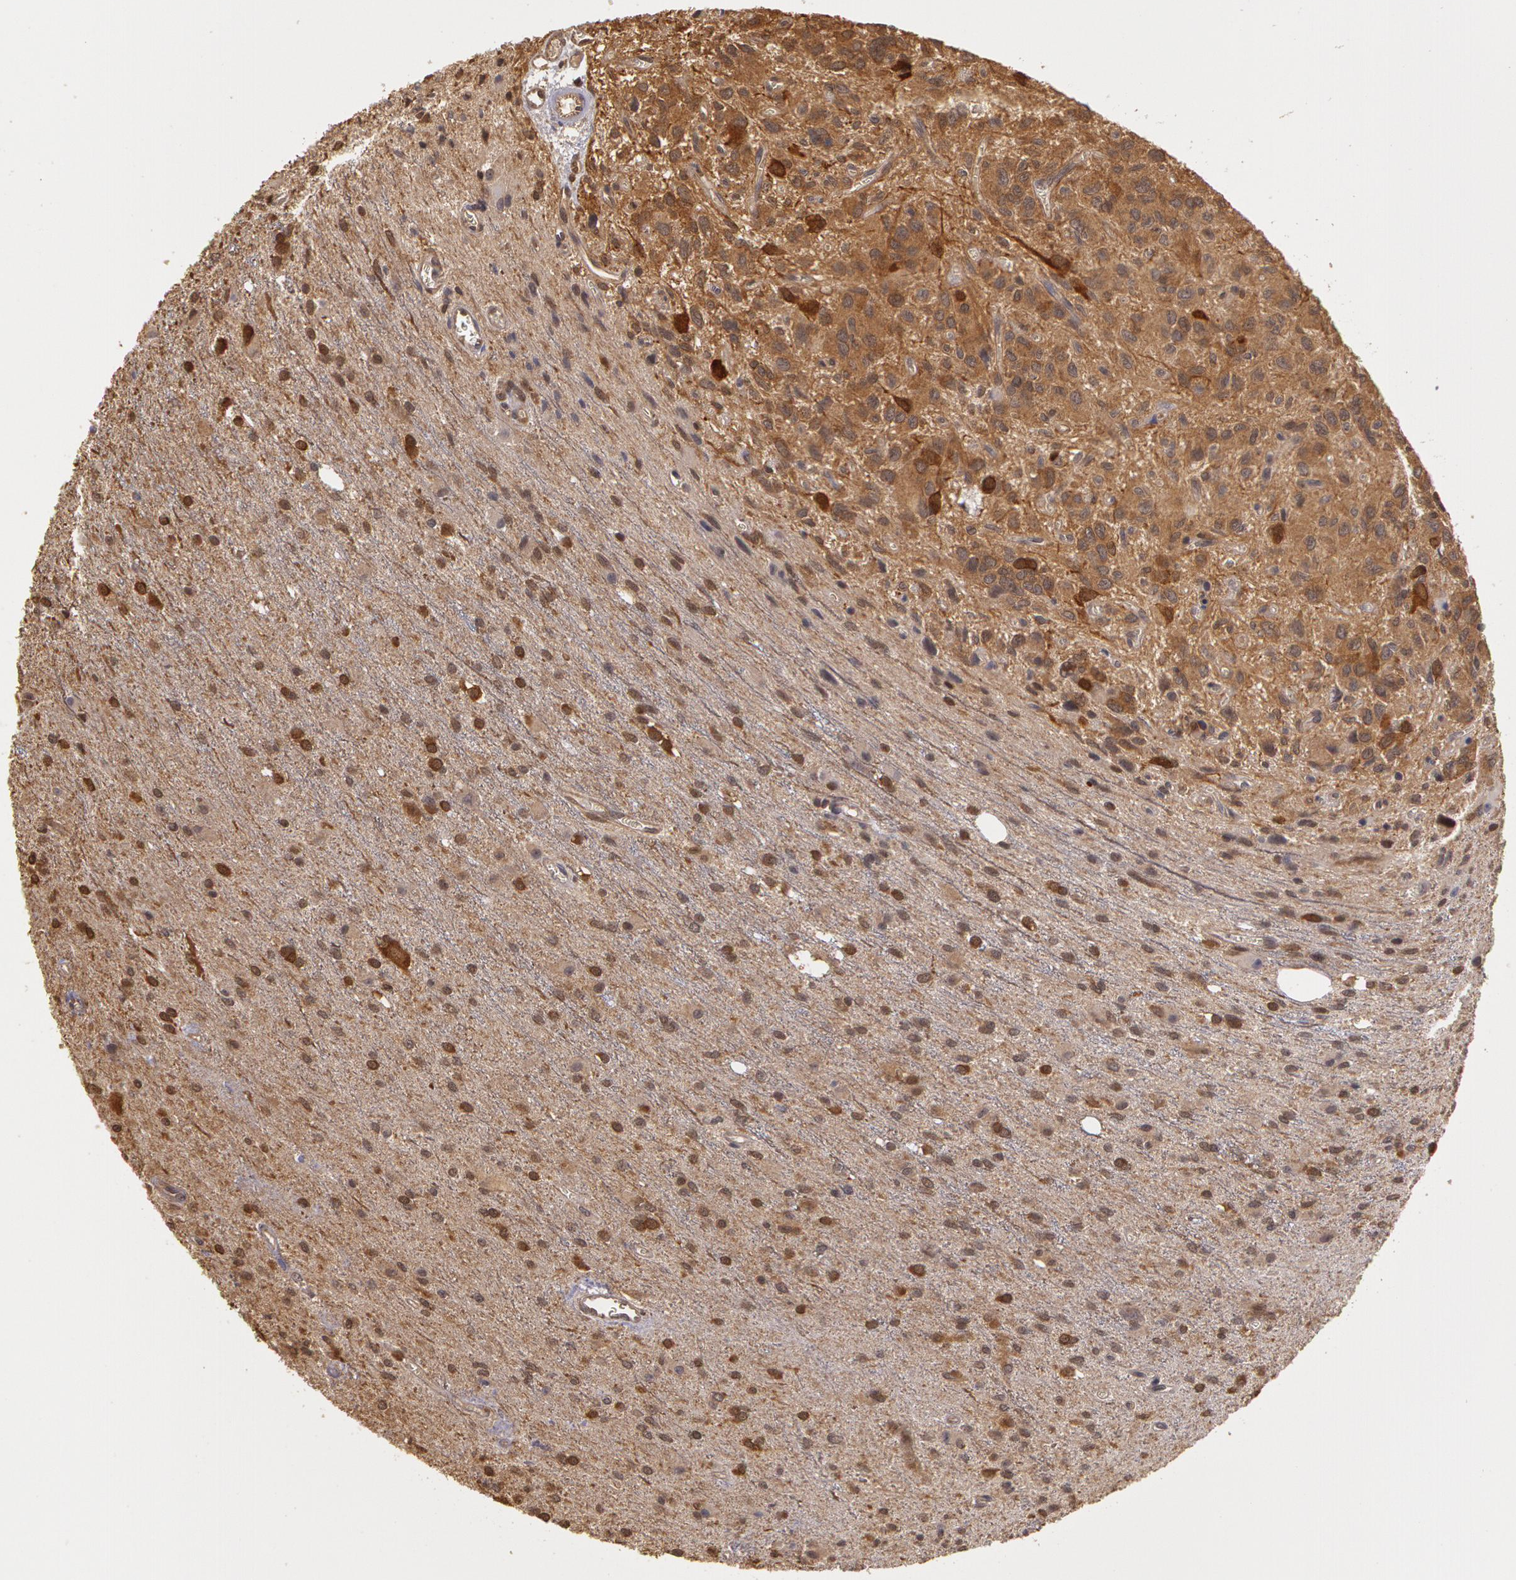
{"staining": {"intensity": "weak", "quantity": "25%-75%", "location": "cytoplasmic/membranous"}, "tissue": "glioma", "cell_type": "Tumor cells", "image_type": "cancer", "snomed": [{"axis": "morphology", "description": "Glioma, malignant, Low grade"}, {"axis": "topography", "description": "Brain"}], "caption": "Protein positivity by immunohistochemistry (IHC) demonstrates weak cytoplasmic/membranous staining in approximately 25%-75% of tumor cells in malignant low-grade glioma. The staining was performed using DAB (3,3'-diaminobenzidine), with brown indicating positive protein expression. Nuclei are stained blue with hematoxylin.", "gene": "AHSA1", "patient": {"sex": "female", "age": 15}}